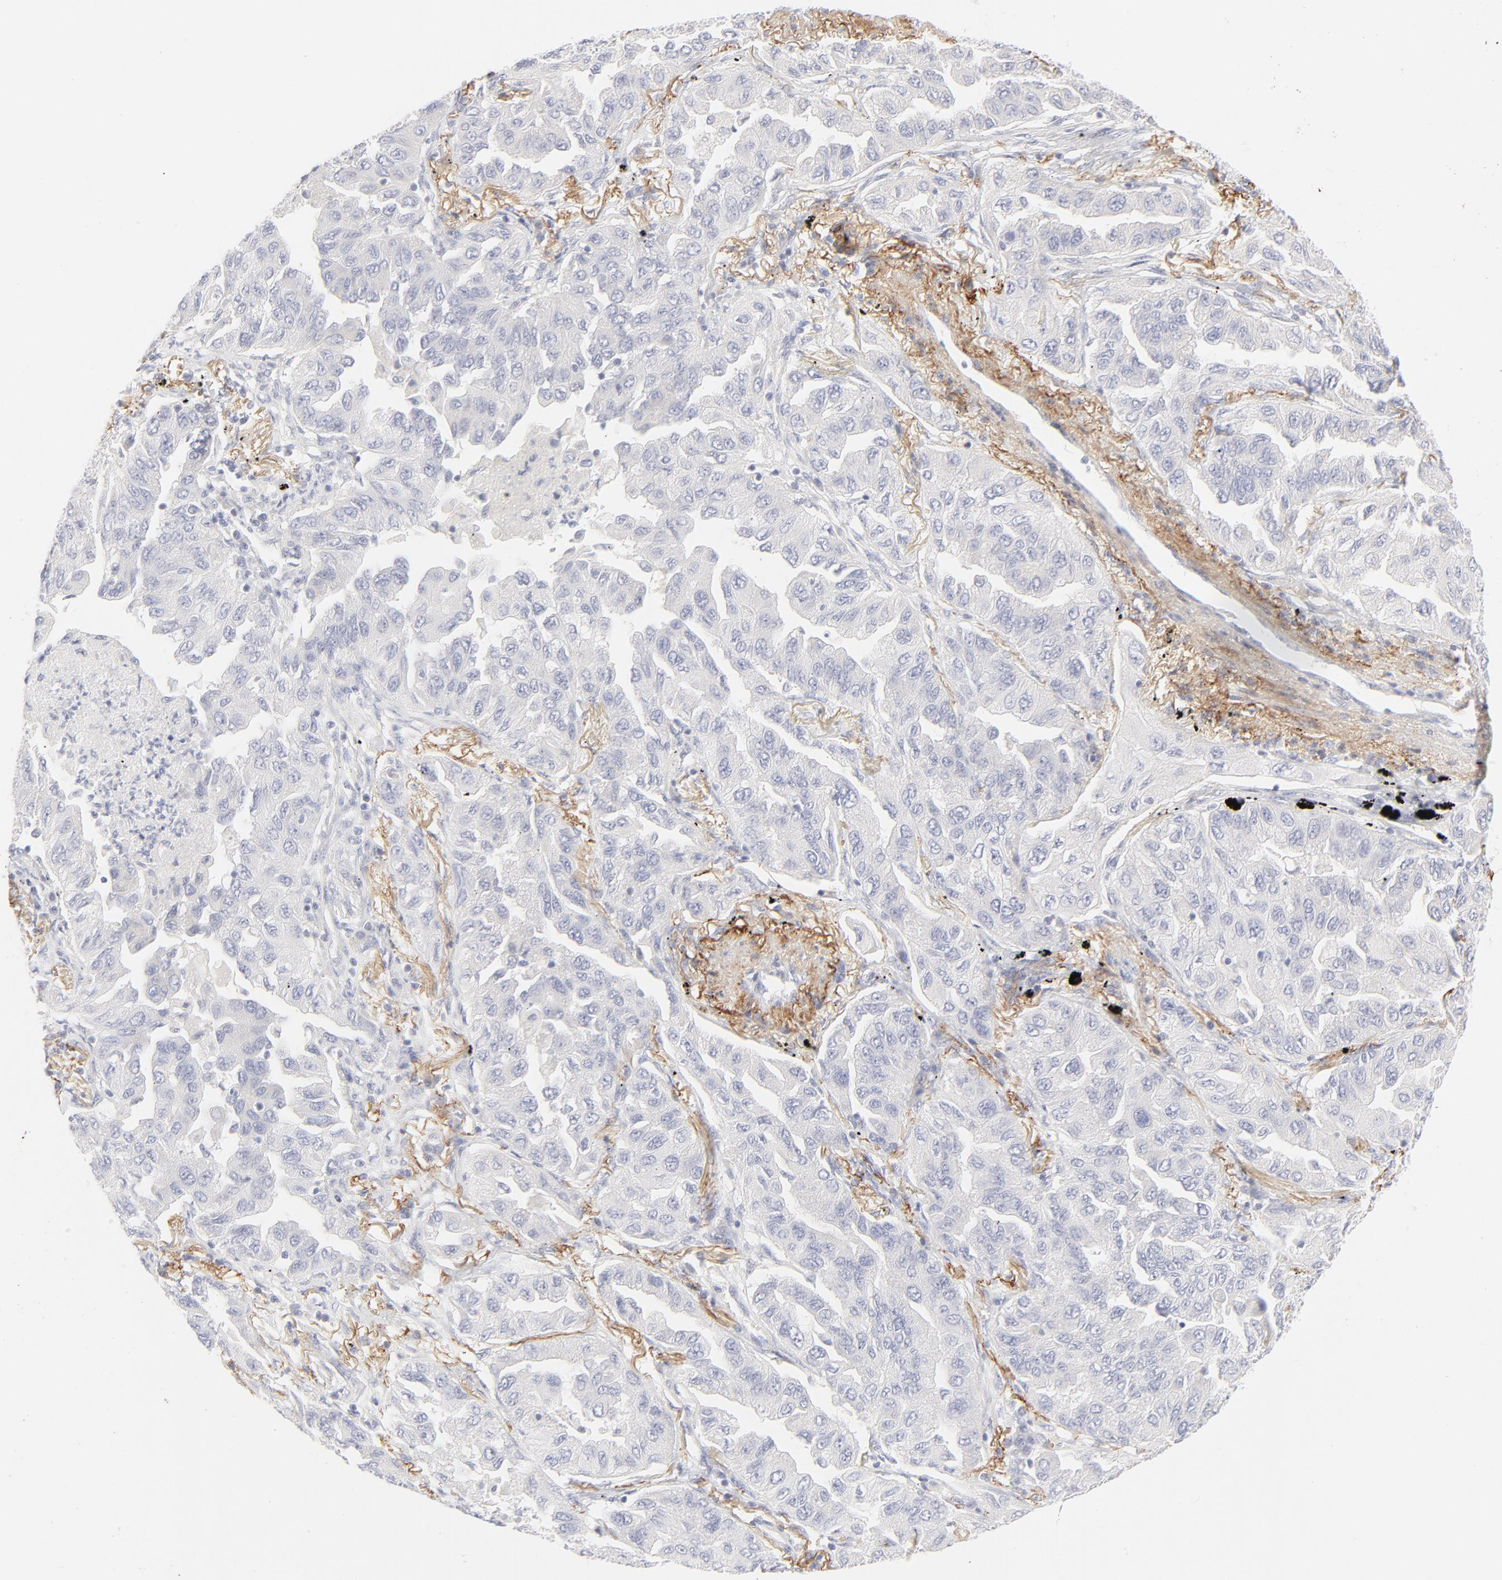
{"staining": {"intensity": "negative", "quantity": "none", "location": "none"}, "tissue": "lung cancer", "cell_type": "Tumor cells", "image_type": "cancer", "snomed": [{"axis": "morphology", "description": "Adenocarcinoma, NOS"}, {"axis": "topography", "description": "Lung"}], "caption": "Adenocarcinoma (lung) was stained to show a protein in brown. There is no significant expression in tumor cells.", "gene": "NPNT", "patient": {"sex": "female", "age": 65}}